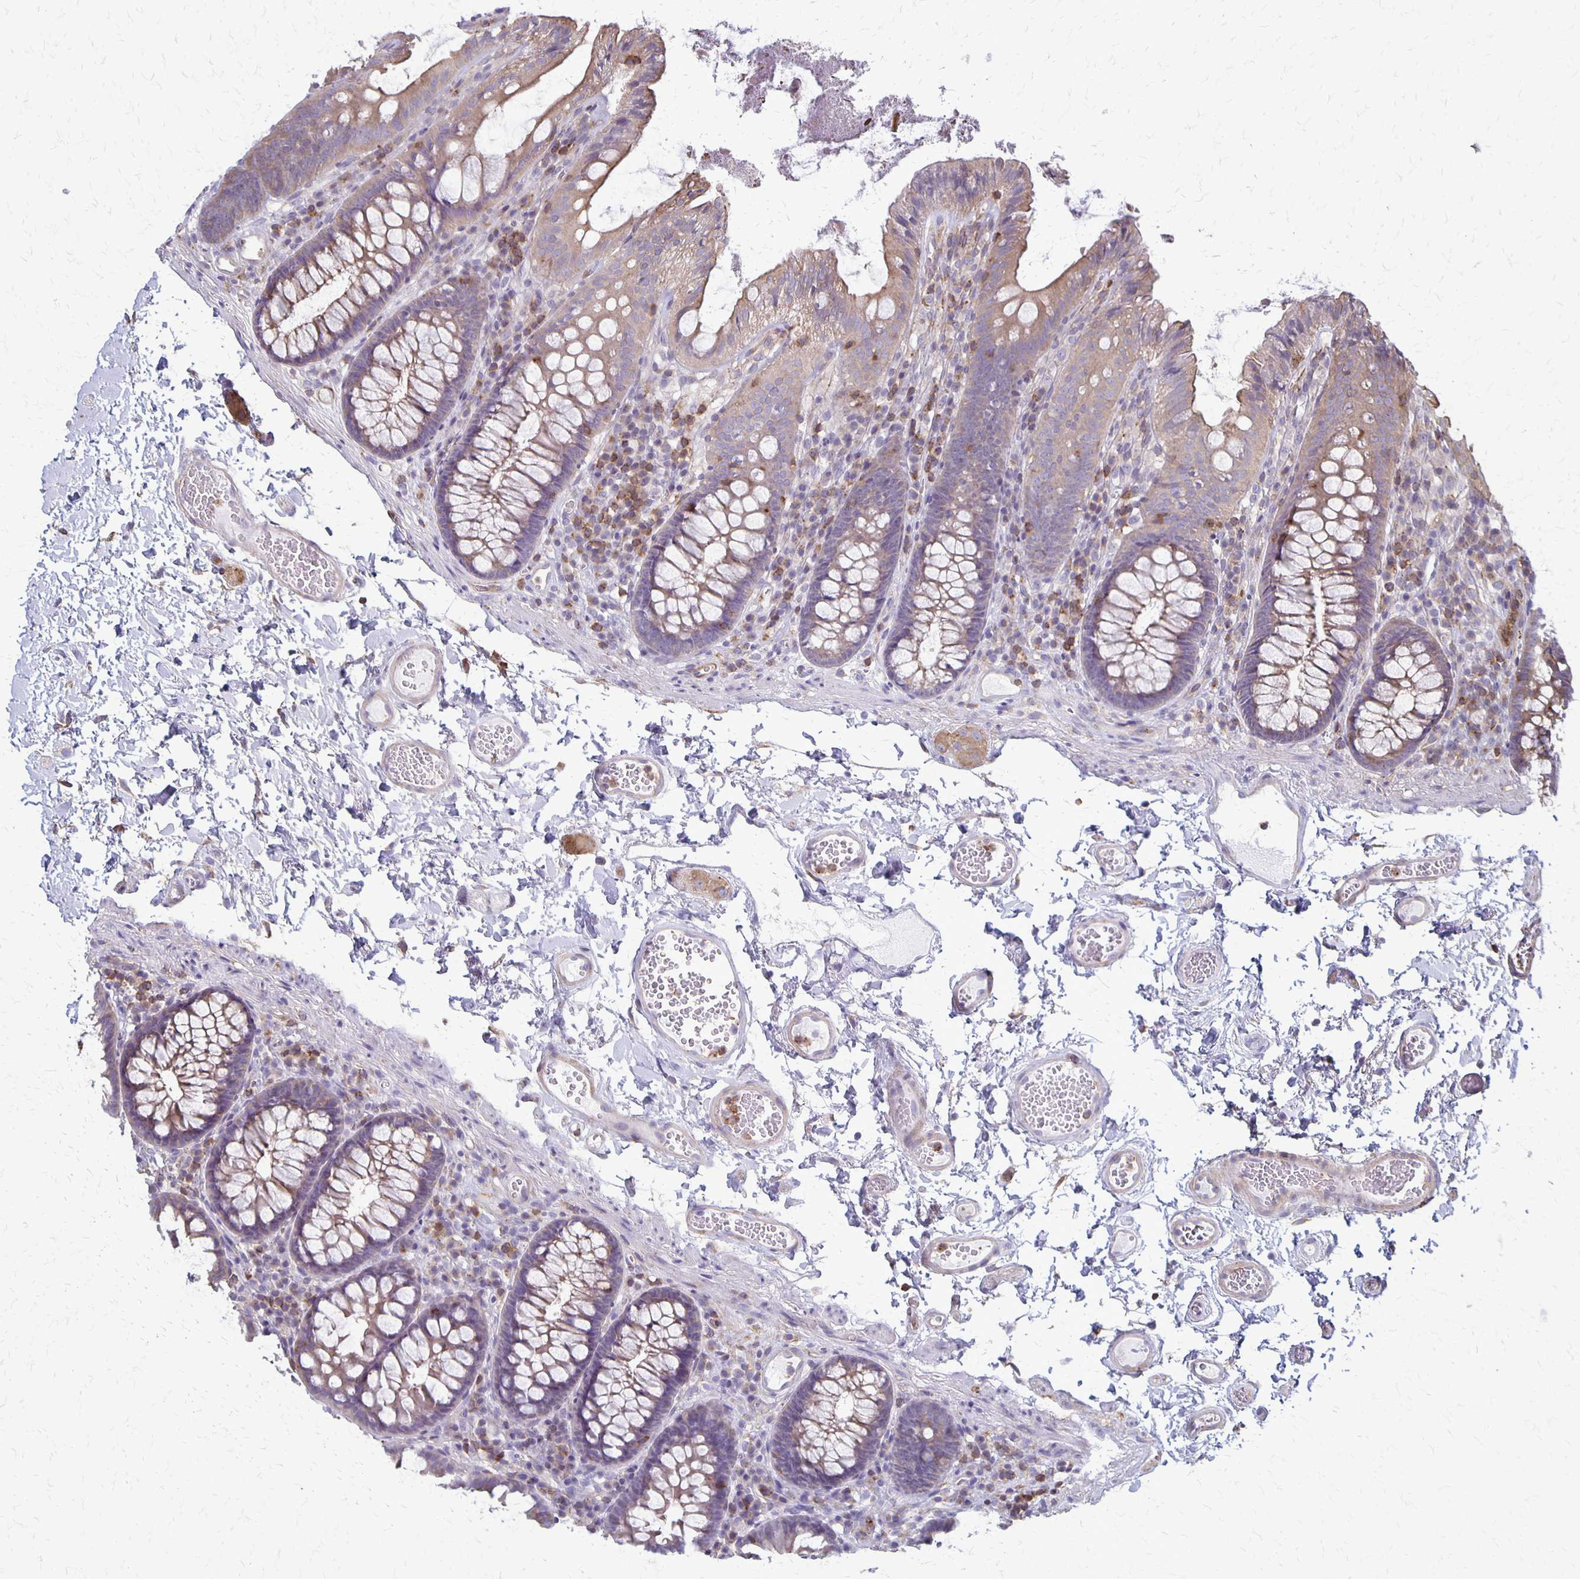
{"staining": {"intensity": "weak", "quantity": "25%-75%", "location": "cytoplasmic/membranous"}, "tissue": "colon", "cell_type": "Endothelial cells", "image_type": "normal", "snomed": [{"axis": "morphology", "description": "Normal tissue, NOS"}, {"axis": "topography", "description": "Colon"}, {"axis": "topography", "description": "Peripheral nerve tissue"}], "caption": "Normal colon reveals weak cytoplasmic/membranous expression in approximately 25%-75% of endothelial cells.", "gene": "SEPTIN5", "patient": {"sex": "male", "age": 84}}